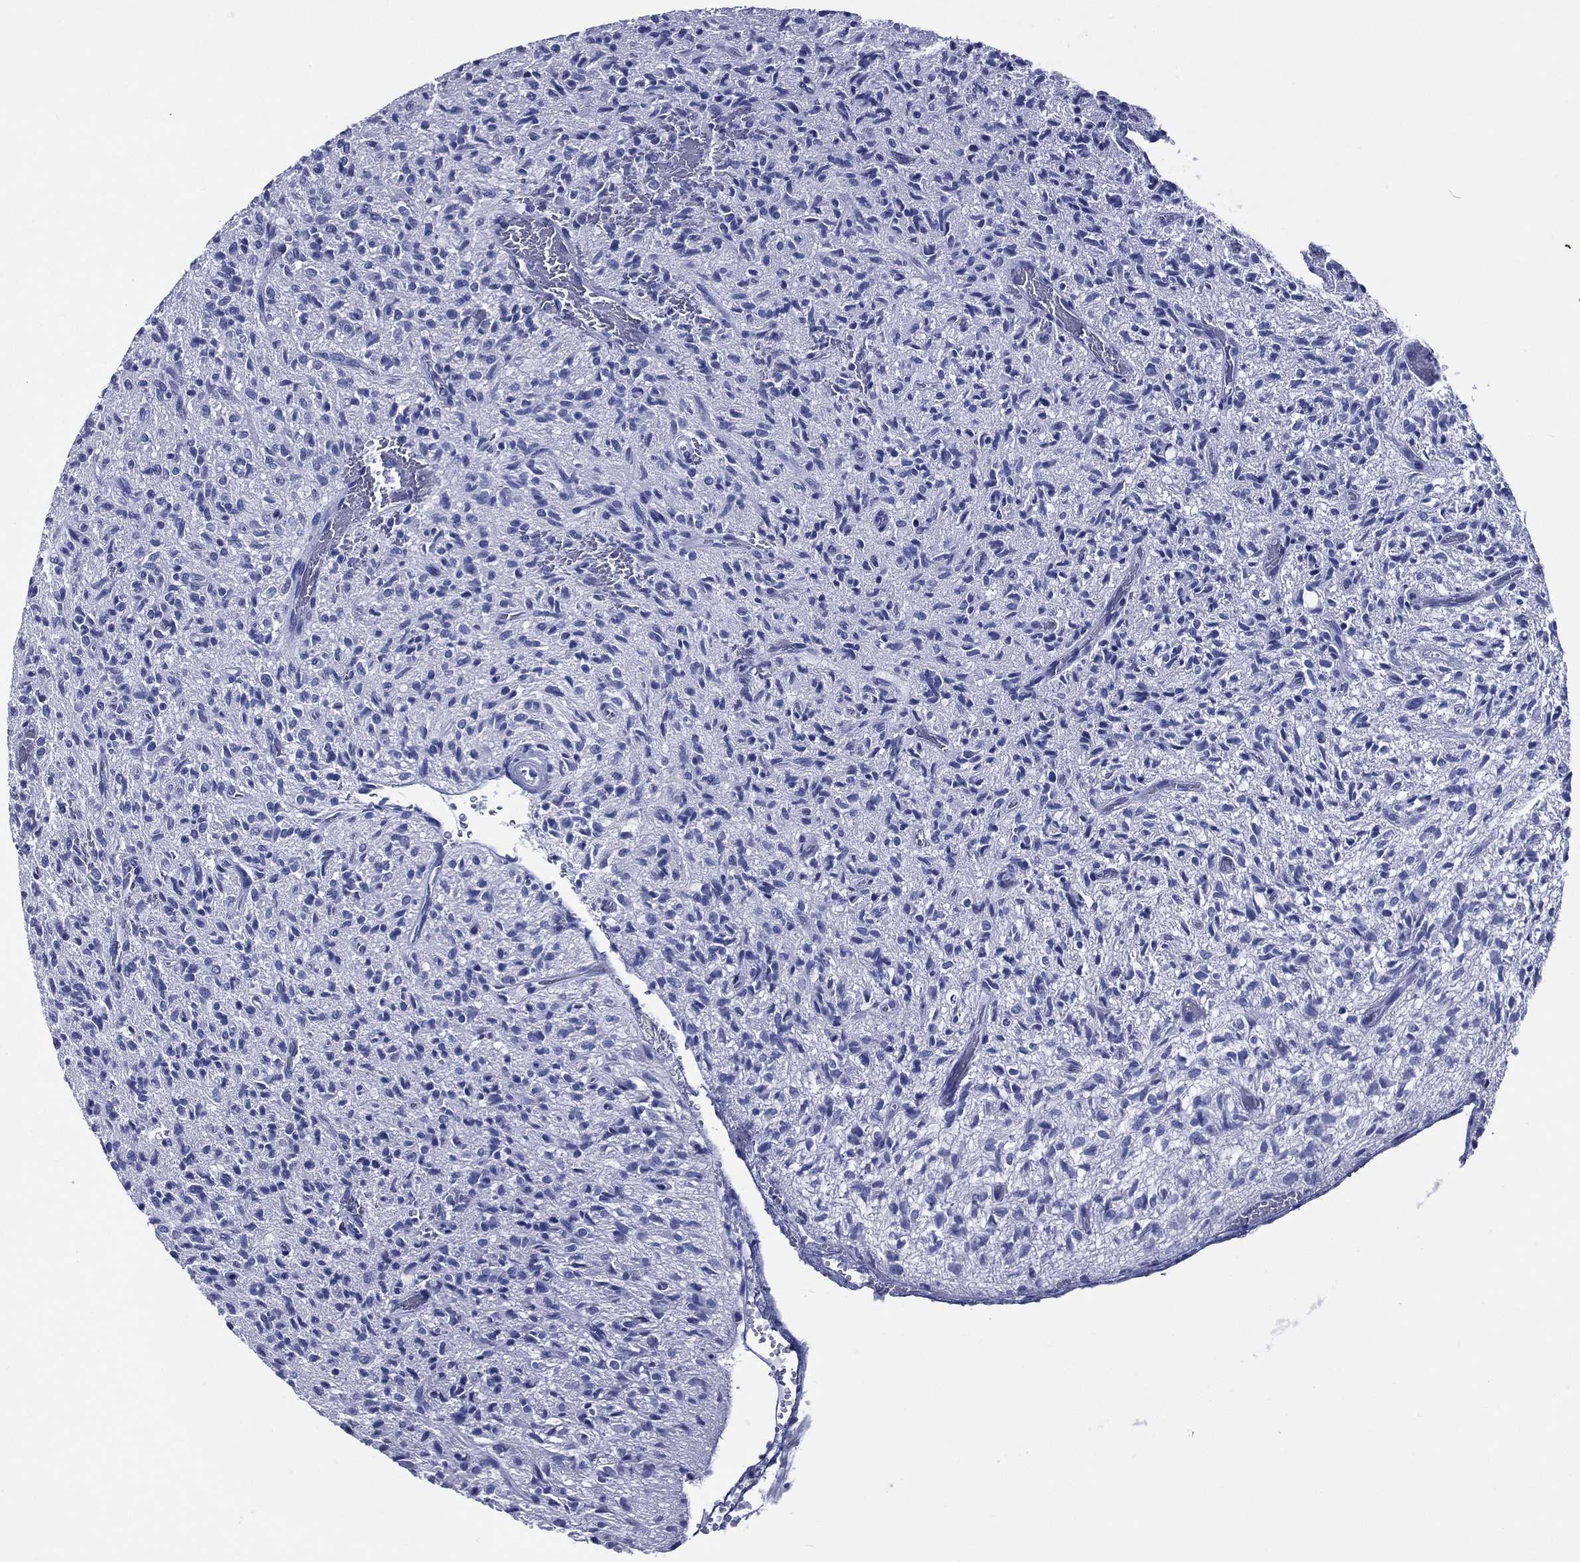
{"staining": {"intensity": "negative", "quantity": "none", "location": "none"}, "tissue": "glioma", "cell_type": "Tumor cells", "image_type": "cancer", "snomed": [{"axis": "morphology", "description": "Glioma, malignant, High grade"}, {"axis": "topography", "description": "Brain"}], "caption": "Micrograph shows no significant protein staining in tumor cells of glioma.", "gene": "ACE2", "patient": {"sex": "male", "age": 64}}